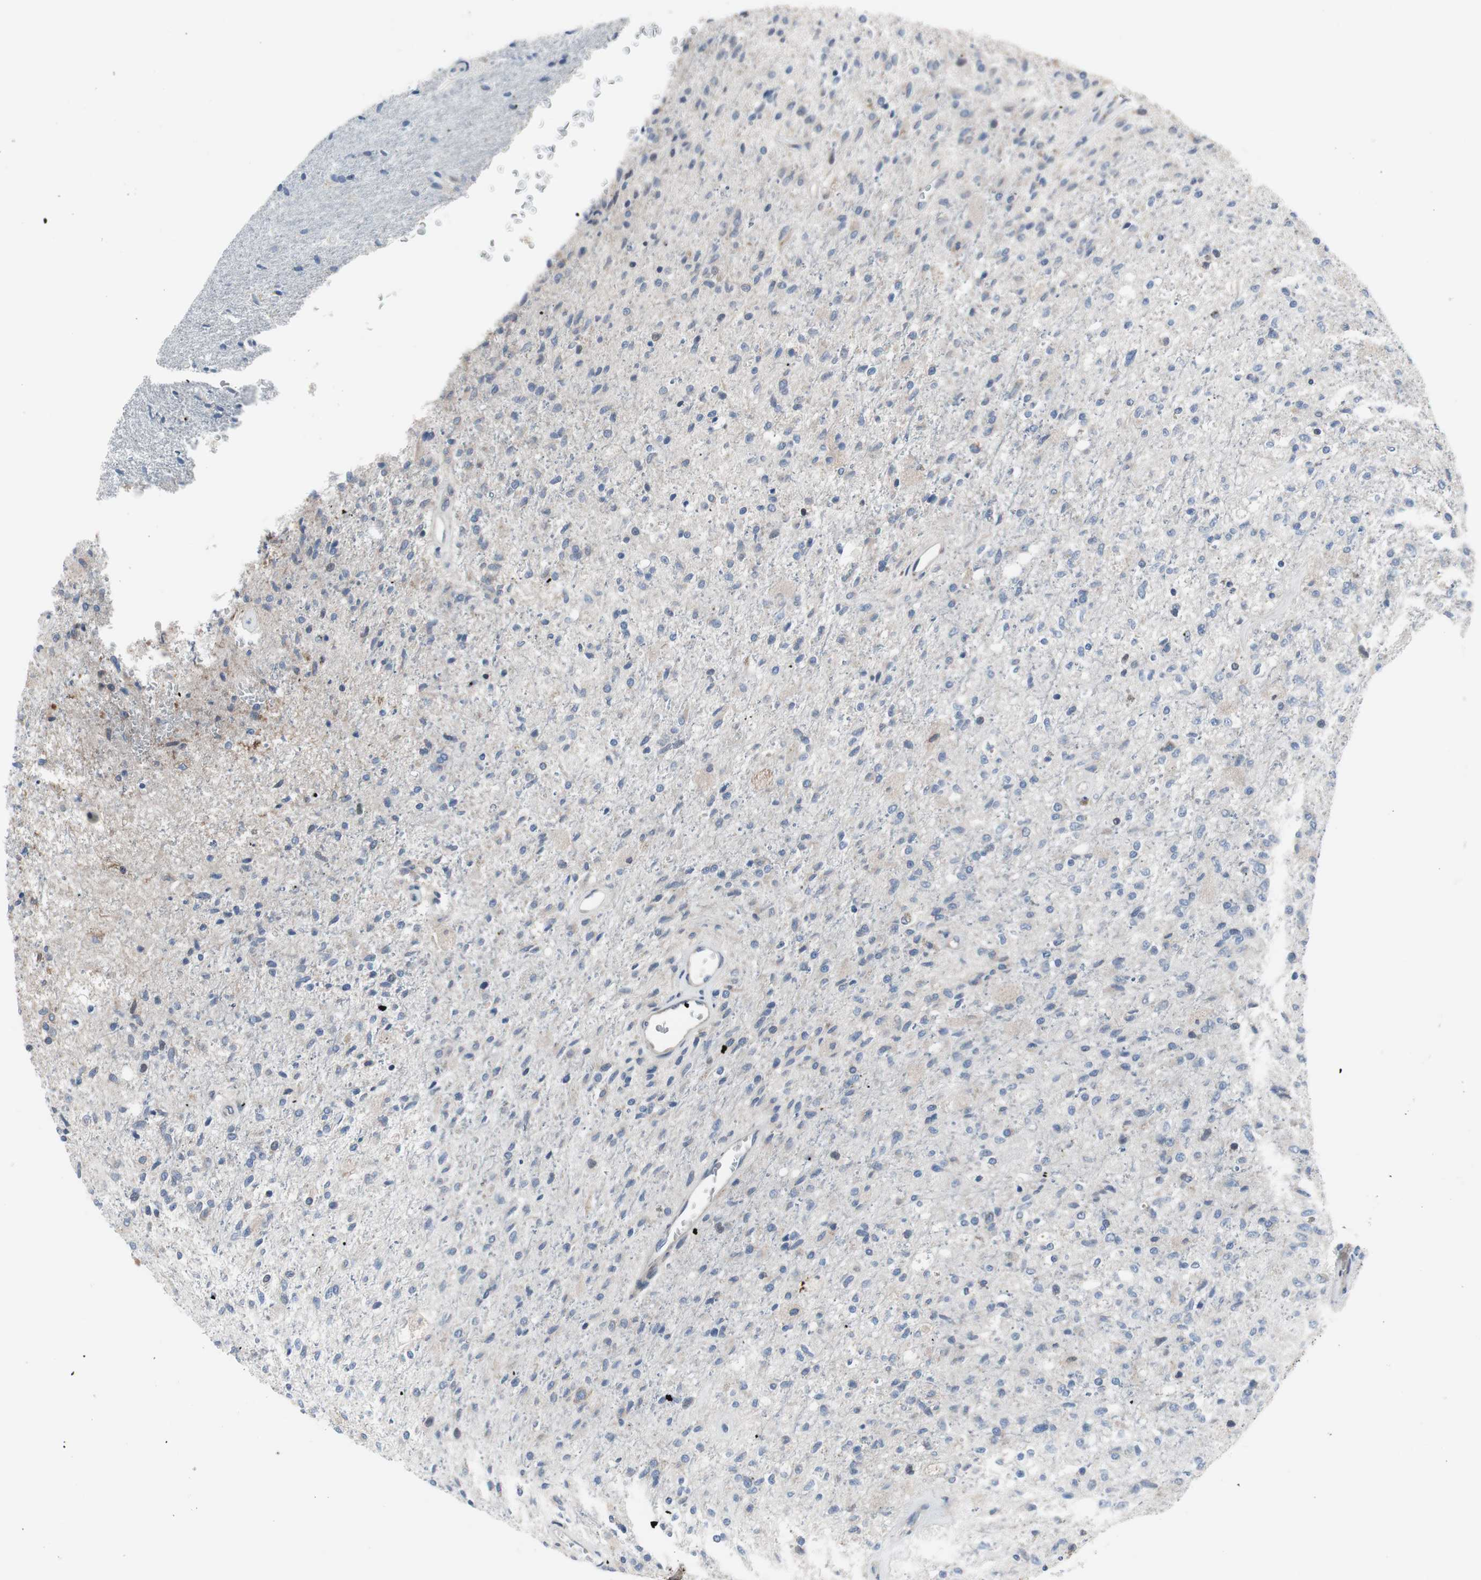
{"staining": {"intensity": "negative", "quantity": "none", "location": "none"}, "tissue": "glioma", "cell_type": "Tumor cells", "image_type": "cancer", "snomed": [{"axis": "morphology", "description": "Normal tissue, NOS"}, {"axis": "morphology", "description": "Glioma, malignant, High grade"}, {"axis": "topography", "description": "Cerebral cortex"}], "caption": "Protein analysis of glioma reveals no significant positivity in tumor cells.", "gene": "KANSL1", "patient": {"sex": "male", "age": 77}}